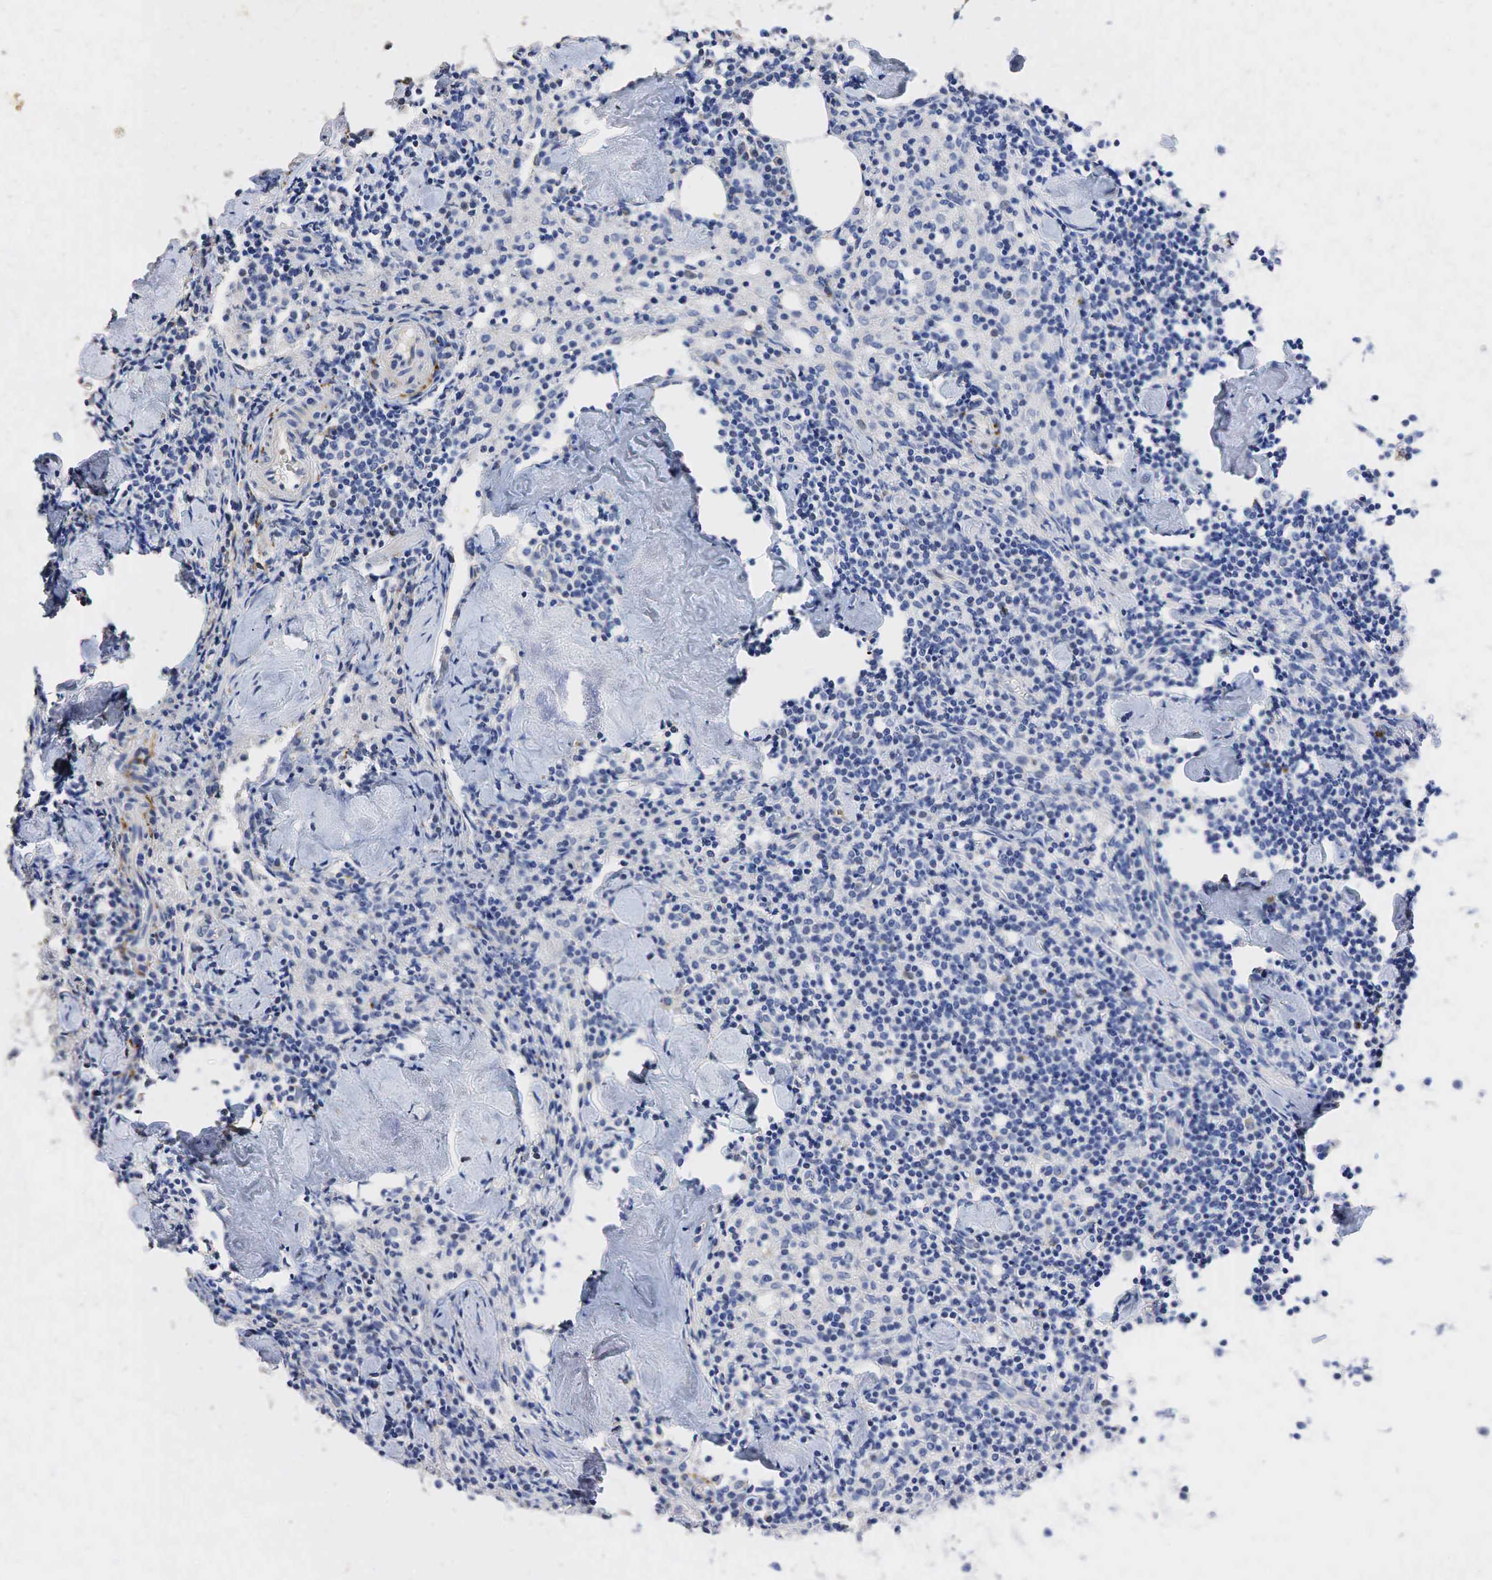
{"staining": {"intensity": "weak", "quantity": "<25%", "location": "cytoplasmic/membranous"}, "tissue": "lymph node", "cell_type": "Germinal center cells", "image_type": "normal", "snomed": [{"axis": "morphology", "description": "Normal tissue, NOS"}, {"axis": "topography", "description": "Lymph node"}], "caption": "Immunohistochemistry (IHC) histopathology image of unremarkable lymph node stained for a protein (brown), which exhibits no expression in germinal center cells.", "gene": "SYP", "patient": {"sex": "male", "age": 67}}